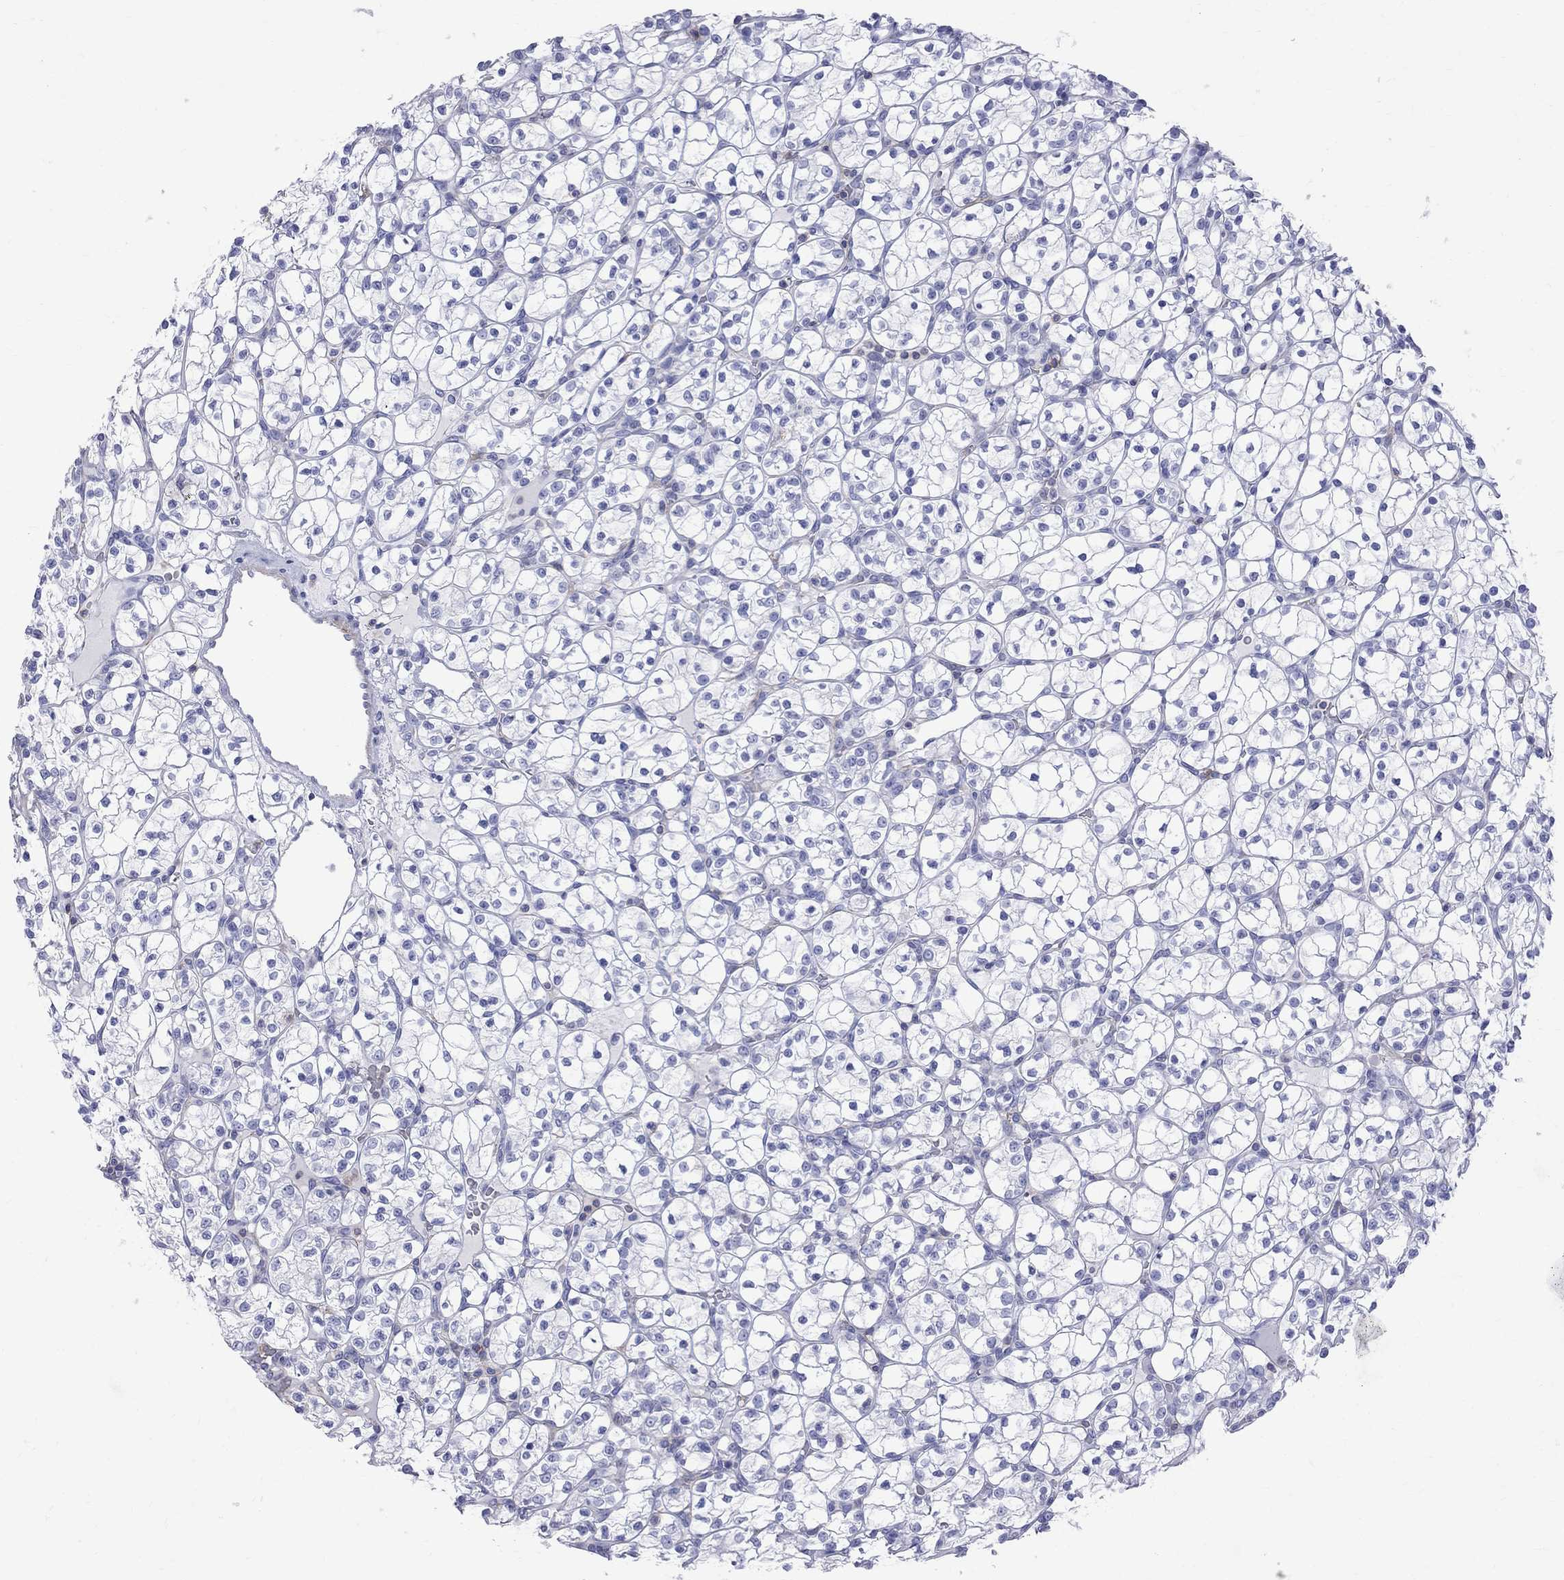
{"staining": {"intensity": "negative", "quantity": "none", "location": "none"}, "tissue": "renal cancer", "cell_type": "Tumor cells", "image_type": "cancer", "snomed": [{"axis": "morphology", "description": "Adenocarcinoma, NOS"}, {"axis": "topography", "description": "Kidney"}], "caption": "High magnification brightfield microscopy of renal cancer stained with DAB (brown) and counterstained with hematoxylin (blue): tumor cells show no significant staining.", "gene": "S100A3", "patient": {"sex": "female", "age": 89}}